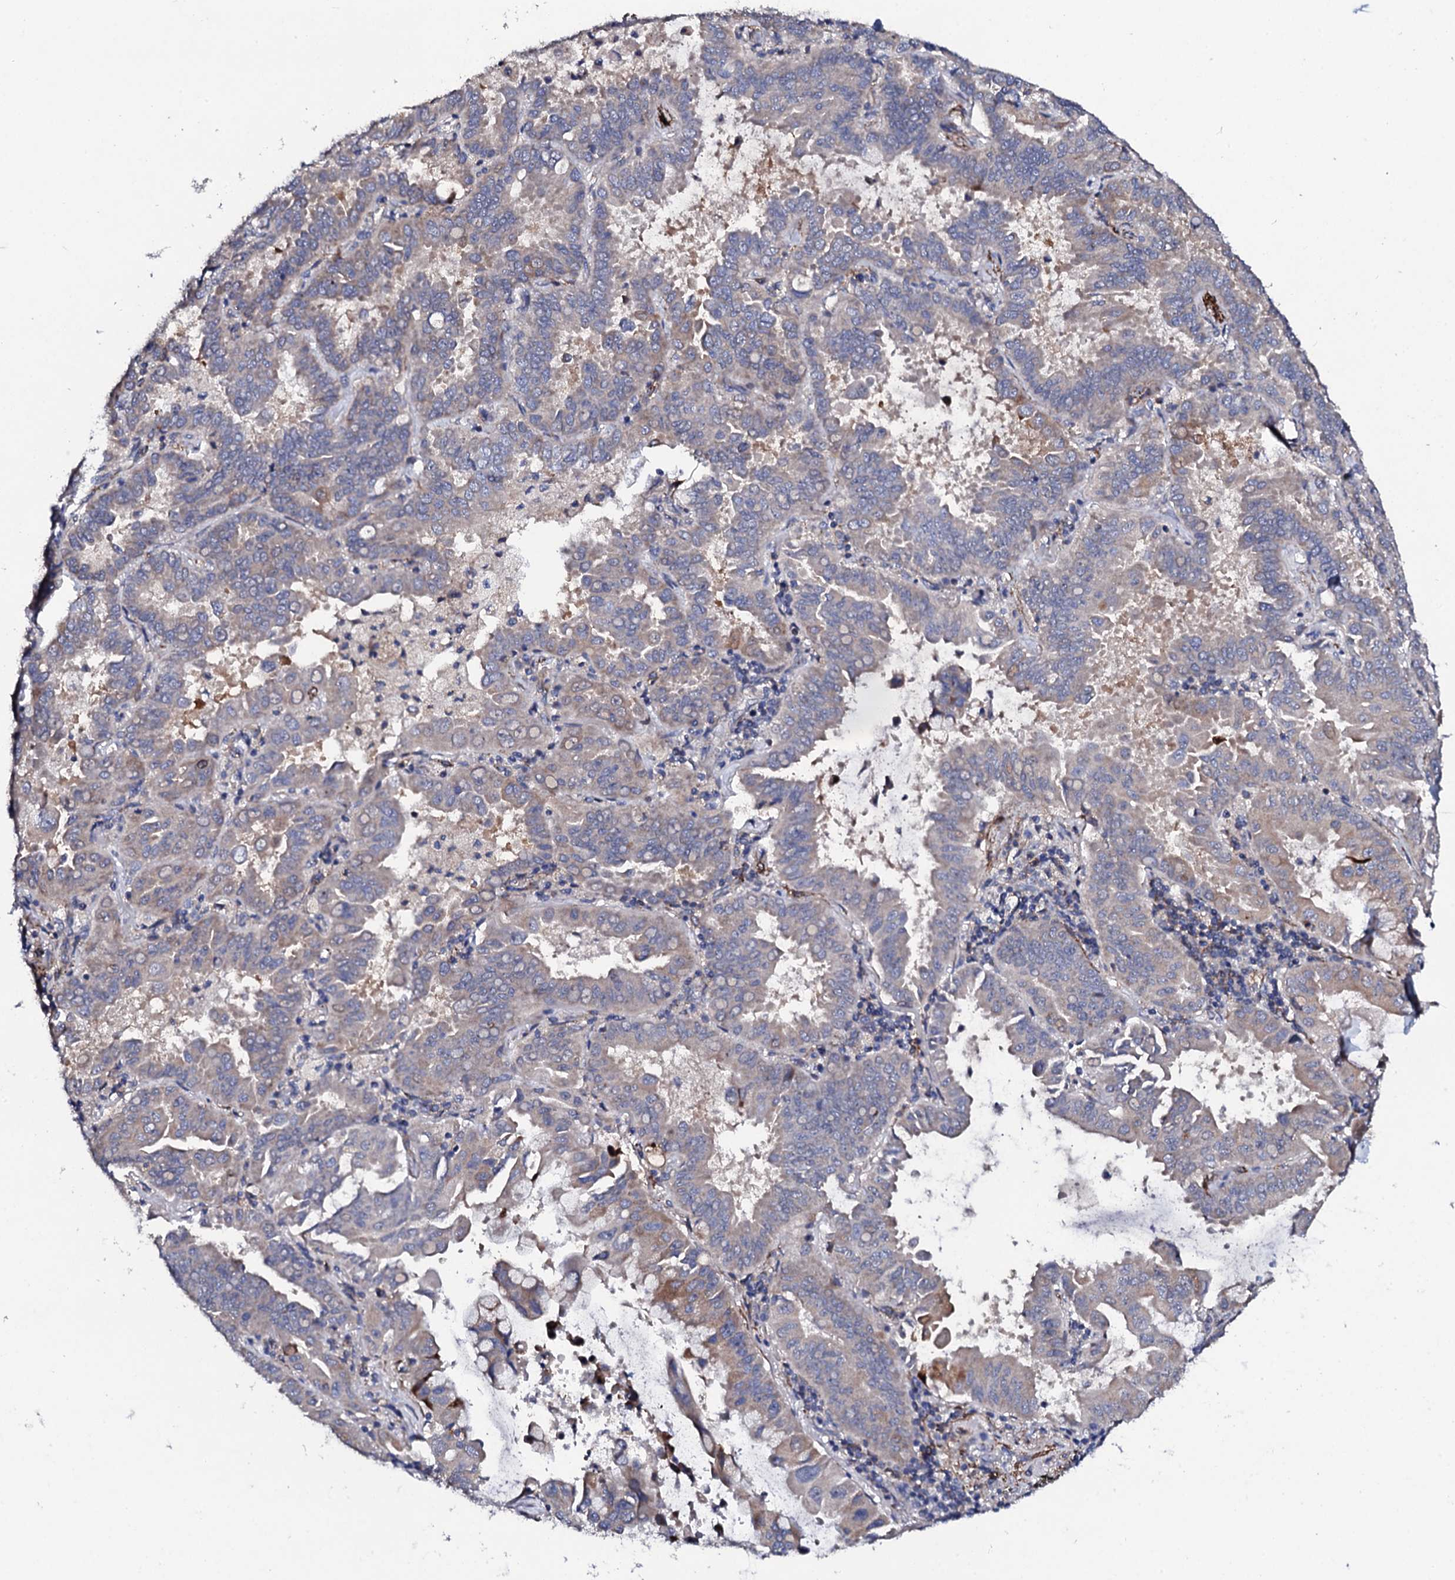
{"staining": {"intensity": "weak", "quantity": "<25%", "location": "cytoplasmic/membranous"}, "tissue": "lung cancer", "cell_type": "Tumor cells", "image_type": "cancer", "snomed": [{"axis": "morphology", "description": "Adenocarcinoma, NOS"}, {"axis": "topography", "description": "Lung"}], "caption": "IHC histopathology image of adenocarcinoma (lung) stained for a protein (brown), which reveals no positivity in tumor cells.", "gene": "DBX1", "patient": {"sex": "male", "age": 64}}